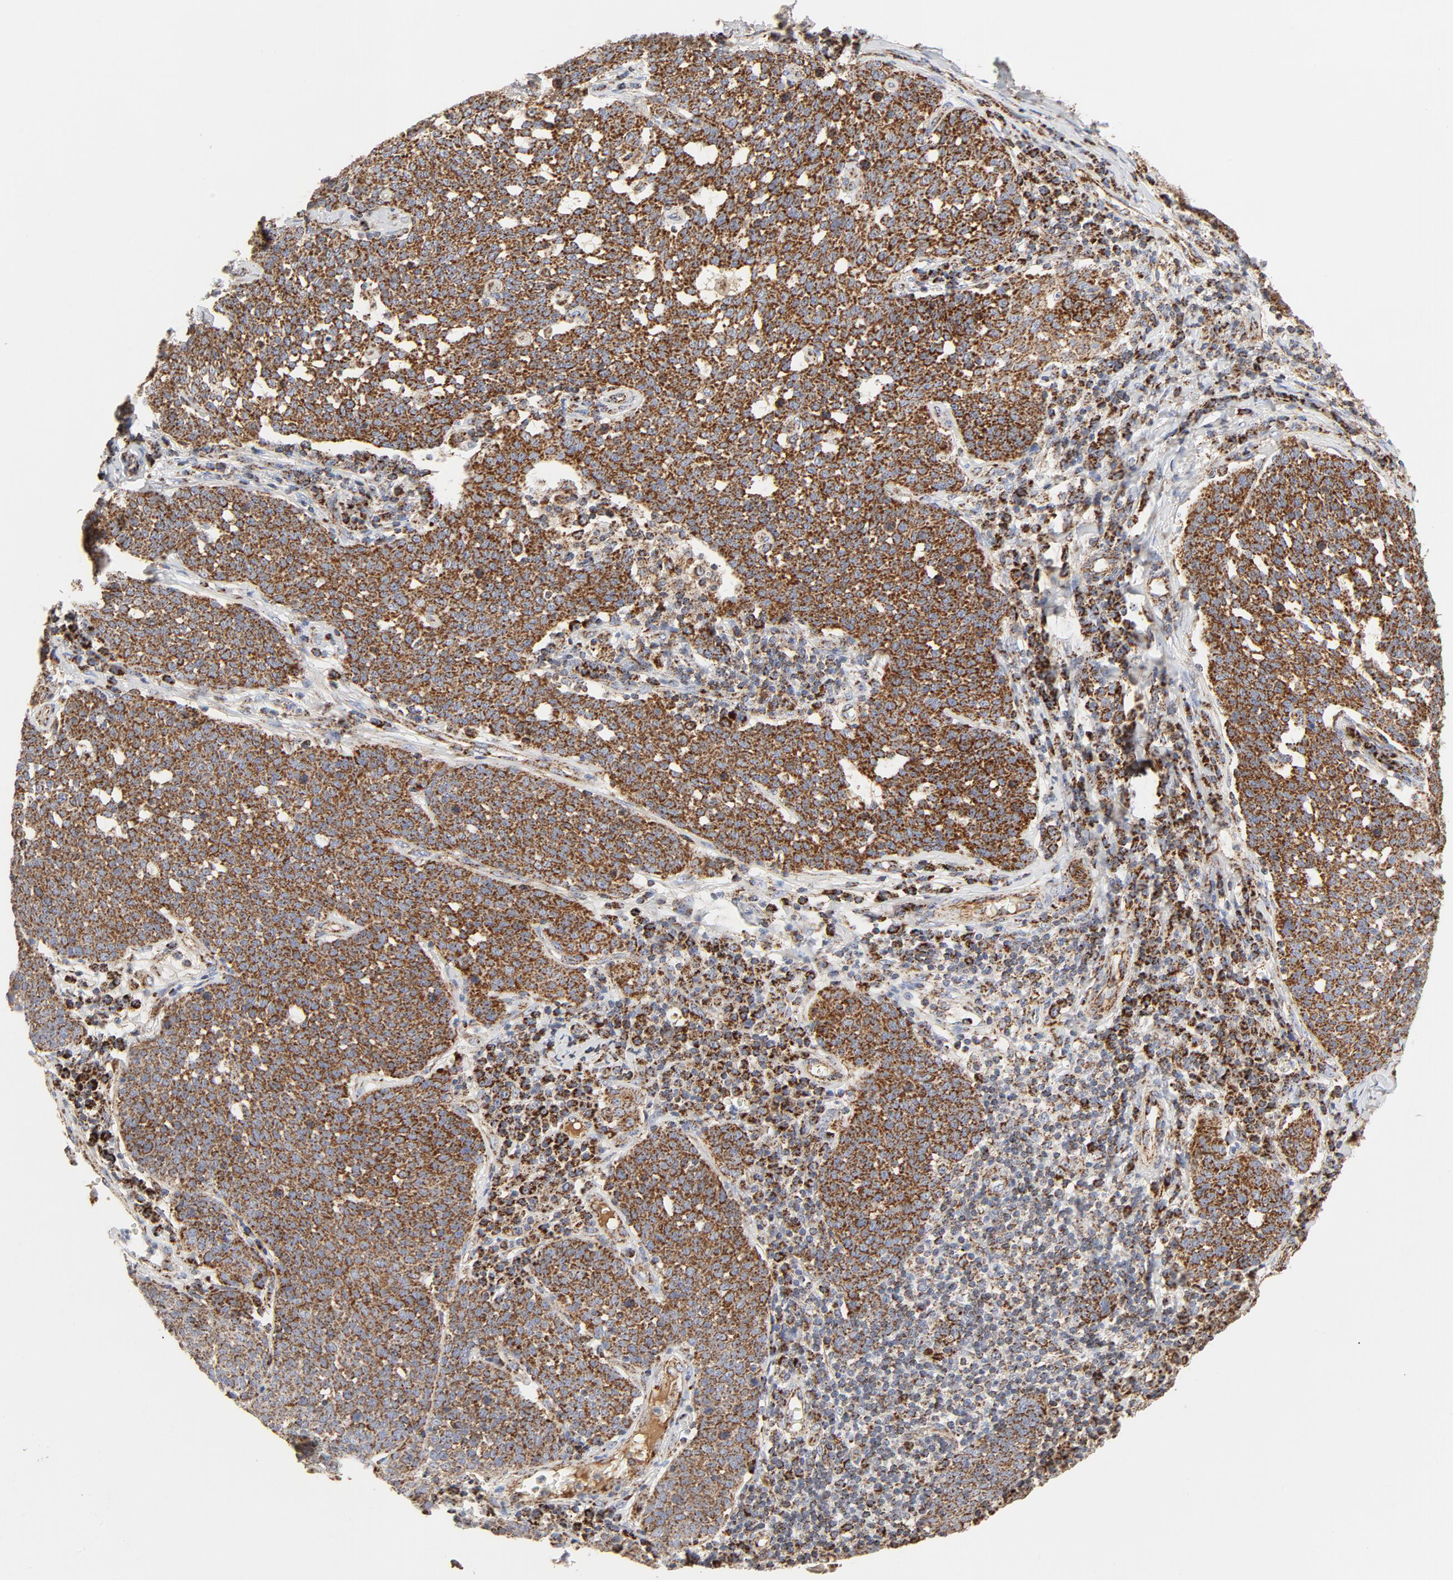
{"staining": {"intensity": "strong", "quantity": ">75%", "location": "cytoplasmic/membranous"}, "tissue": "cervical cancer", "cell_type": "Tumor cells", "image_type": "cancer", "snomed": [{"axis": "morphology", "description": "Squamous cell carcinoma, NOS"}, {"axis": "topography", "description": "Cervix"}], "caption": "Brown immunohistochemical staining in human cervical cancer (squamous cell carcinoma) reveals strong cytoplasmic/membranous positivity in approximately >75% of tumor cells. (DAB IHC with brightfield microscopy, high magnification).", "gene": "PCNX4", "patient": {"sex": "female", "age": 34}}